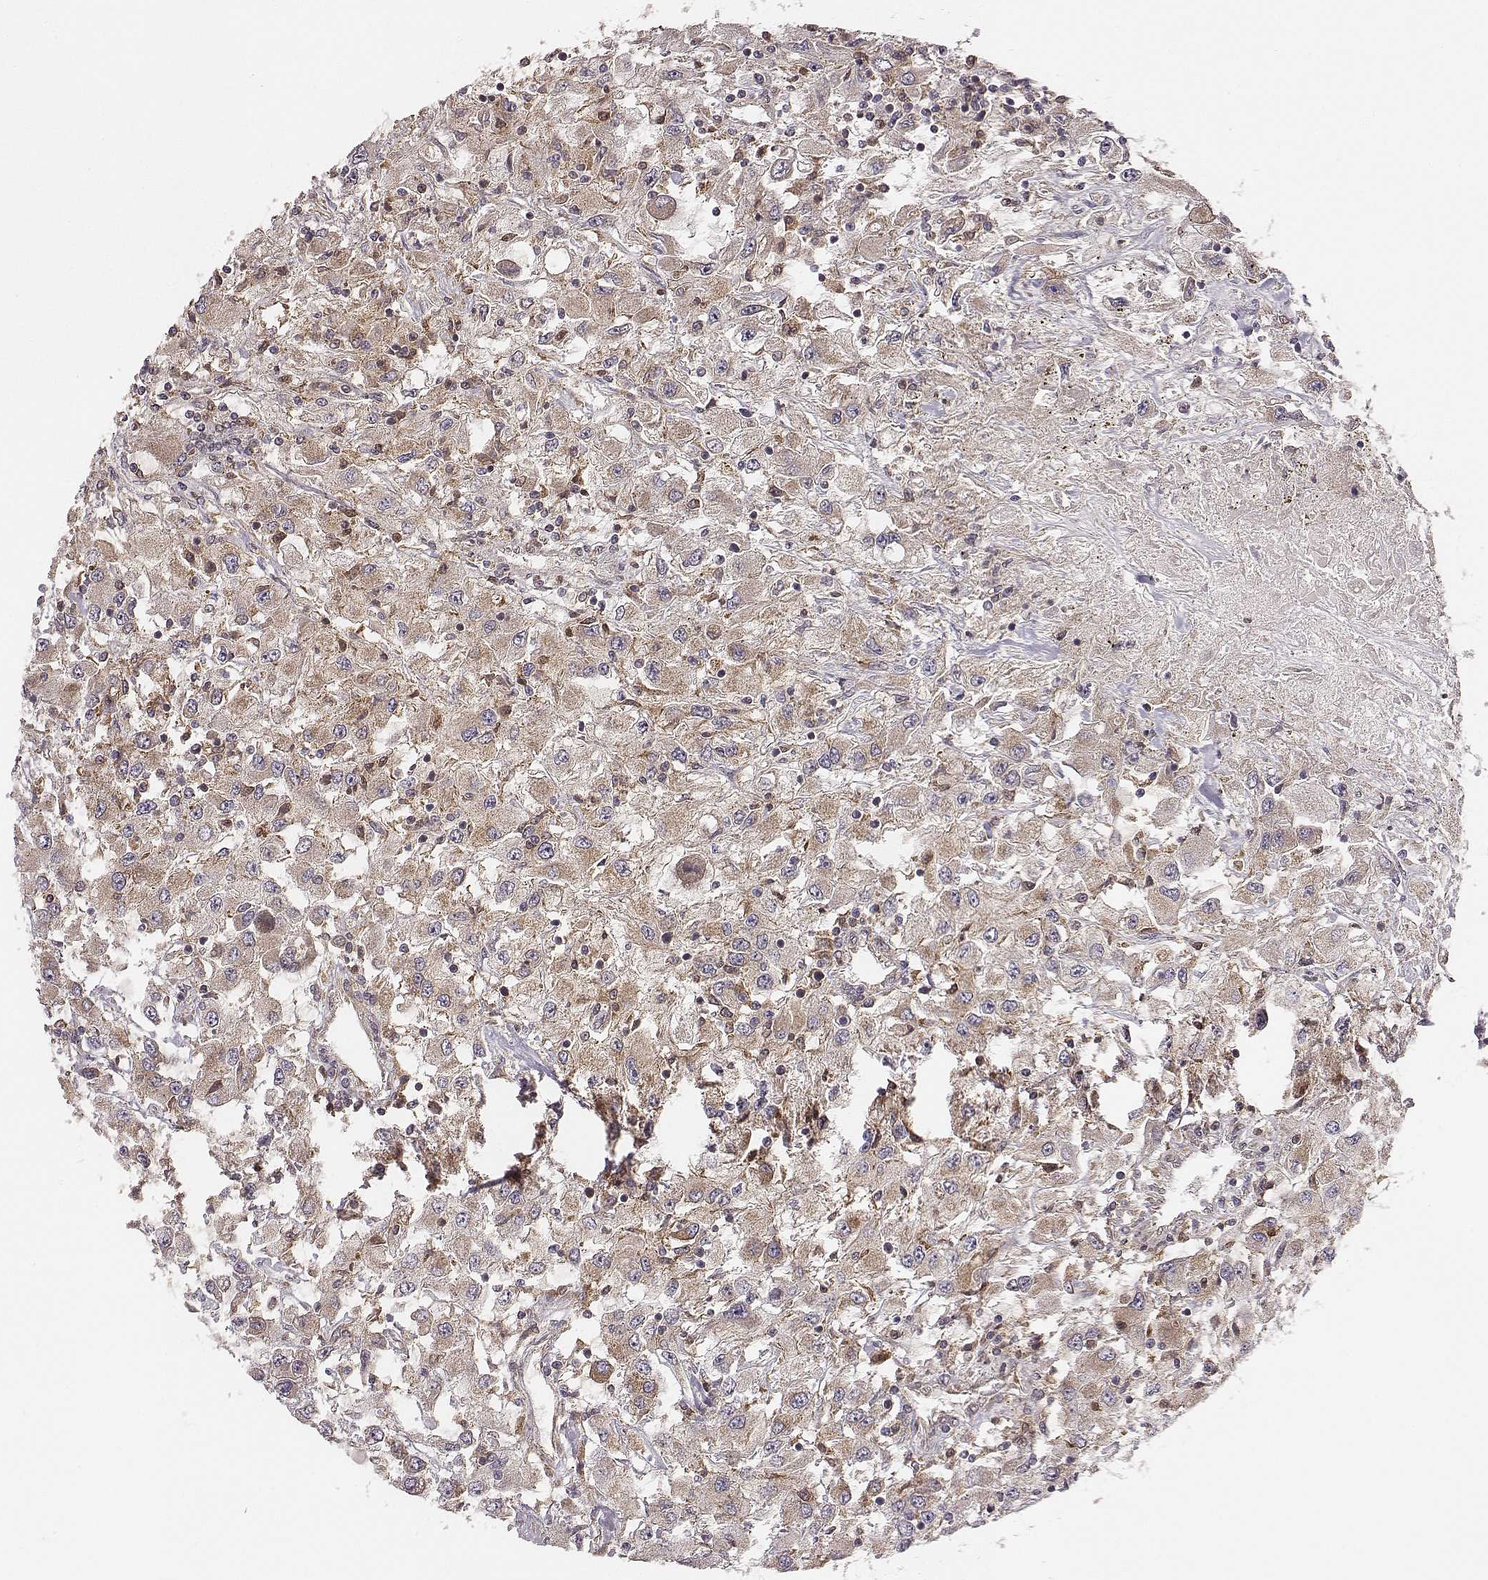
{"staining": {"intensity": "moderate", "quantity": ">75%", "location": "cytoplasmic/membranous"}, "tissue": "renal cancer", "cell_type": "Tumor cells", "image_type": "cancer", "snomed": [{"axis": "morphology", "description": "Adenocarcinoma, NOS"}, {"axis": "topography", "description": "Kidney"}], "caption": "Moderate cytoplasmic/membranous protein expression is identified in approximately >75% of tumor cells in renal cancer.", "gene": "VPS26A", "patient": {"sex": "female", "age": 67}}